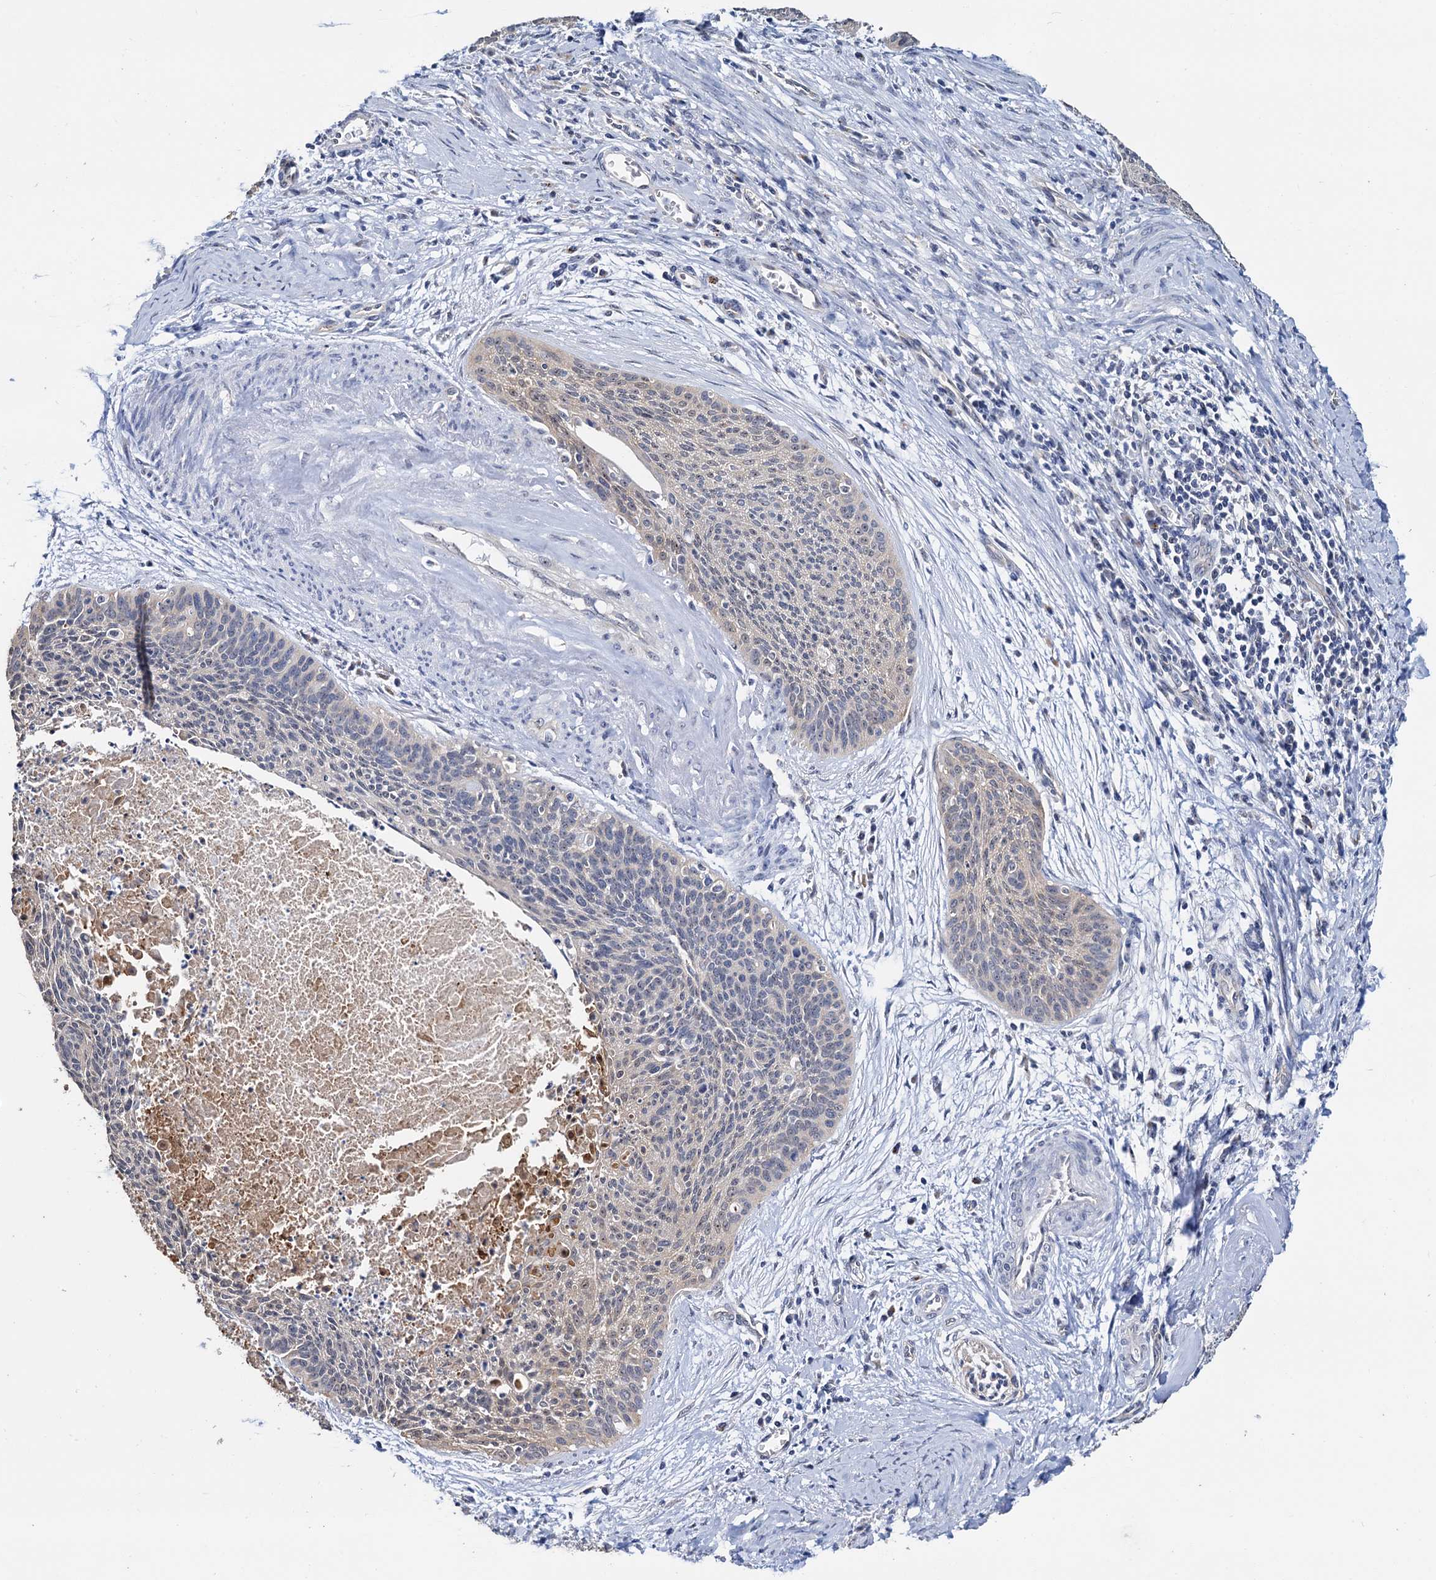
{"staining": {"intensity": "negative", "quantity": "none", "location": "none"}, "tissue": "cervical cancer", "cell_type": "Tumor cells", "image_type": "cancer", "snomed": [{"axis": "morphology", "description": "Squamous cell carcinoma, NOS"}, {"axis": "topography", "description": "Cervix"}], "caption": "Human cervical cancer (squamous cell carcinoma) stained for a protein using IHC reveals no staining in tumor cells.", "gene": "C2CD3", "patient": {"sex": "female", "age": 55}}